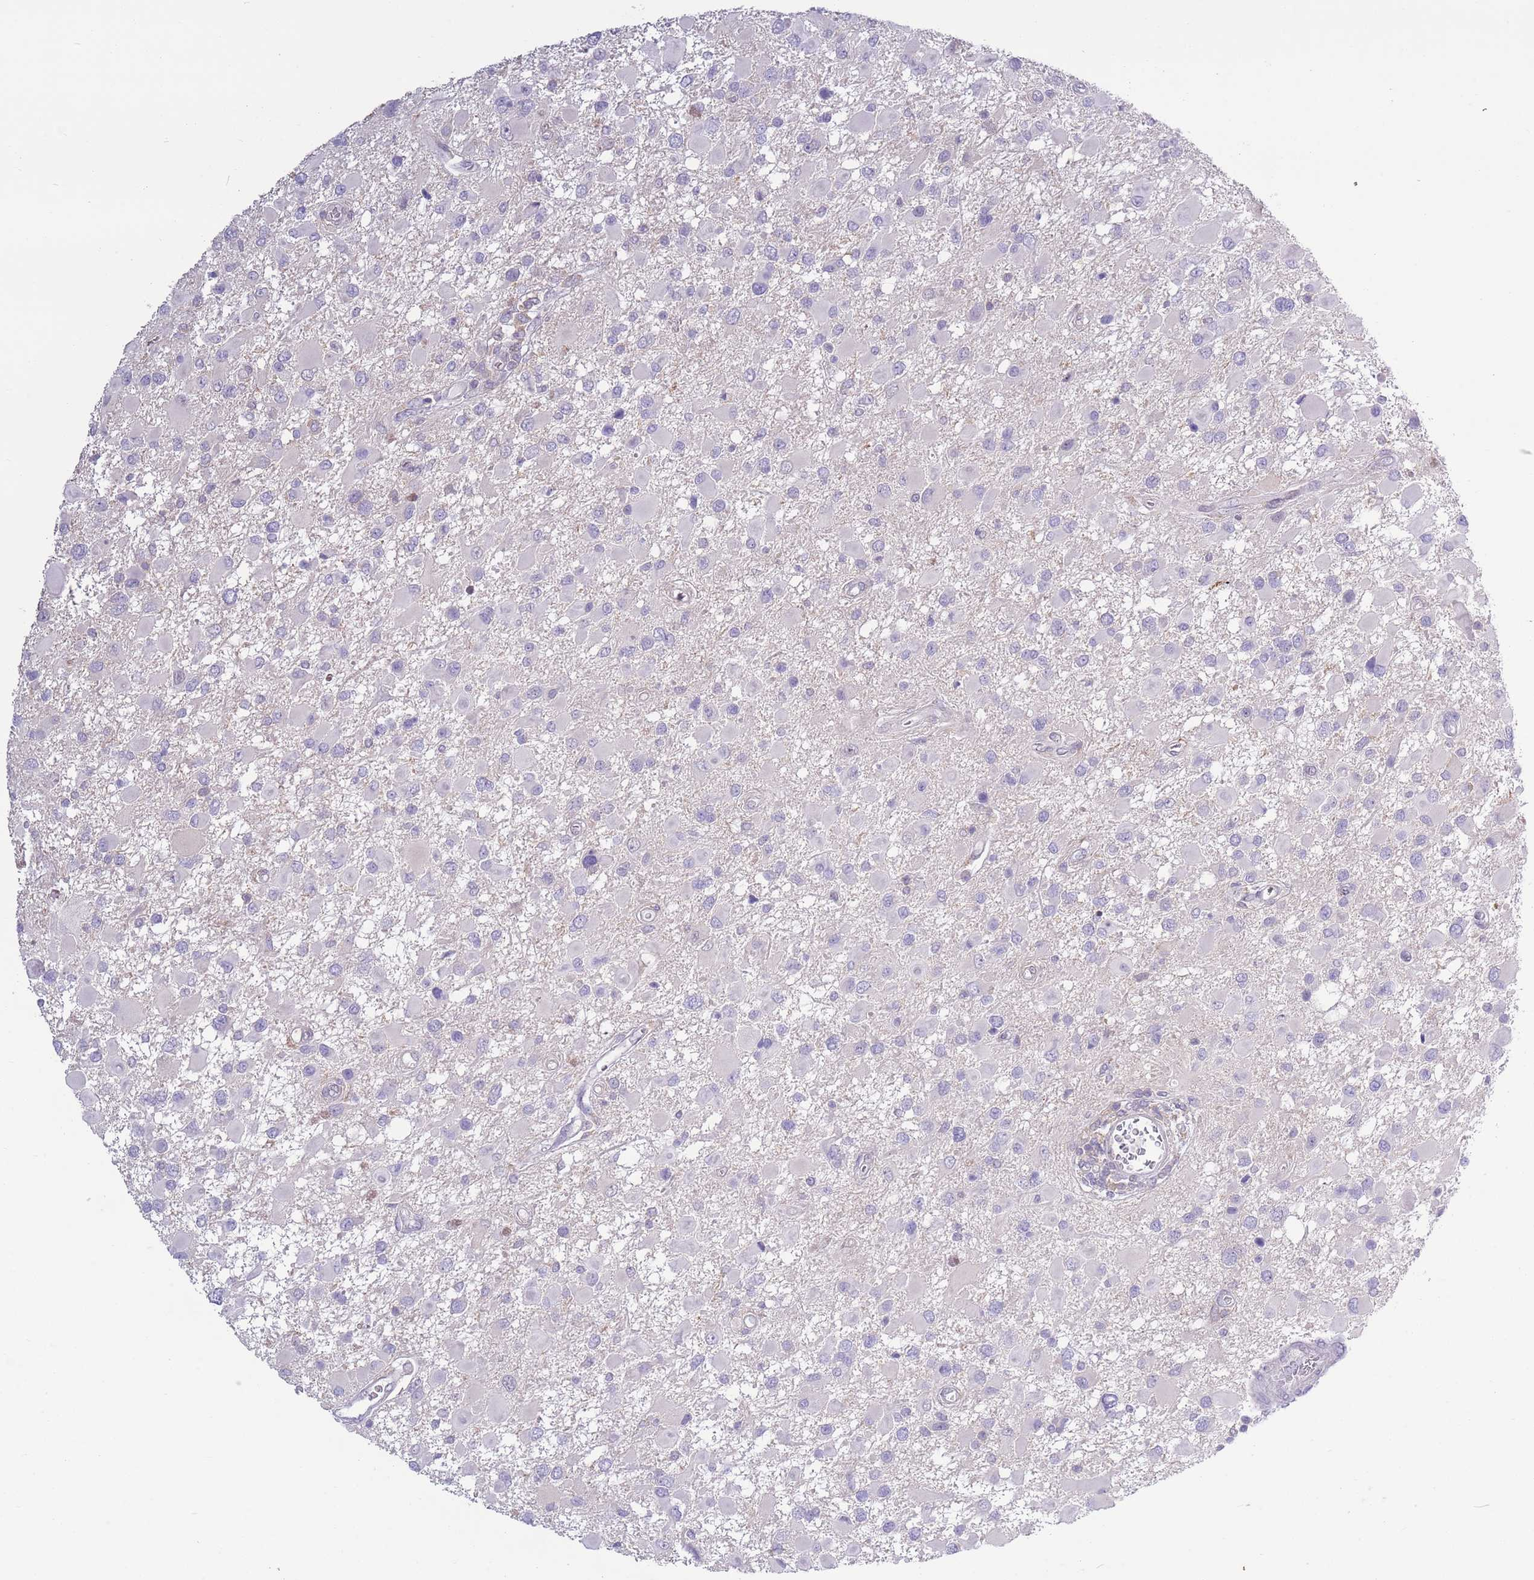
{"staining": {"intensity": "negative", "quantity": "none", "location": "none"}, "tissue": "glioma", "cell_type": "Tumor cells", "image_type": "cancer", "snomed": [{"axis": "morphology", "description": "Glioma, malignant, High grade"}, {"axis": "topography", "description": "Brain"}], "caption": "Immunohistochemical staining of human glioma demonstrates no significant positivity in tumor cells. Brightfield microscopy of IHC stained with DAB (3,3'-diaminobenzidine) (brown) and hematoxylin (blue), captured at high magnification.", "gene": "CAPN9", "patient": {"sex": "male", "age": 53}}